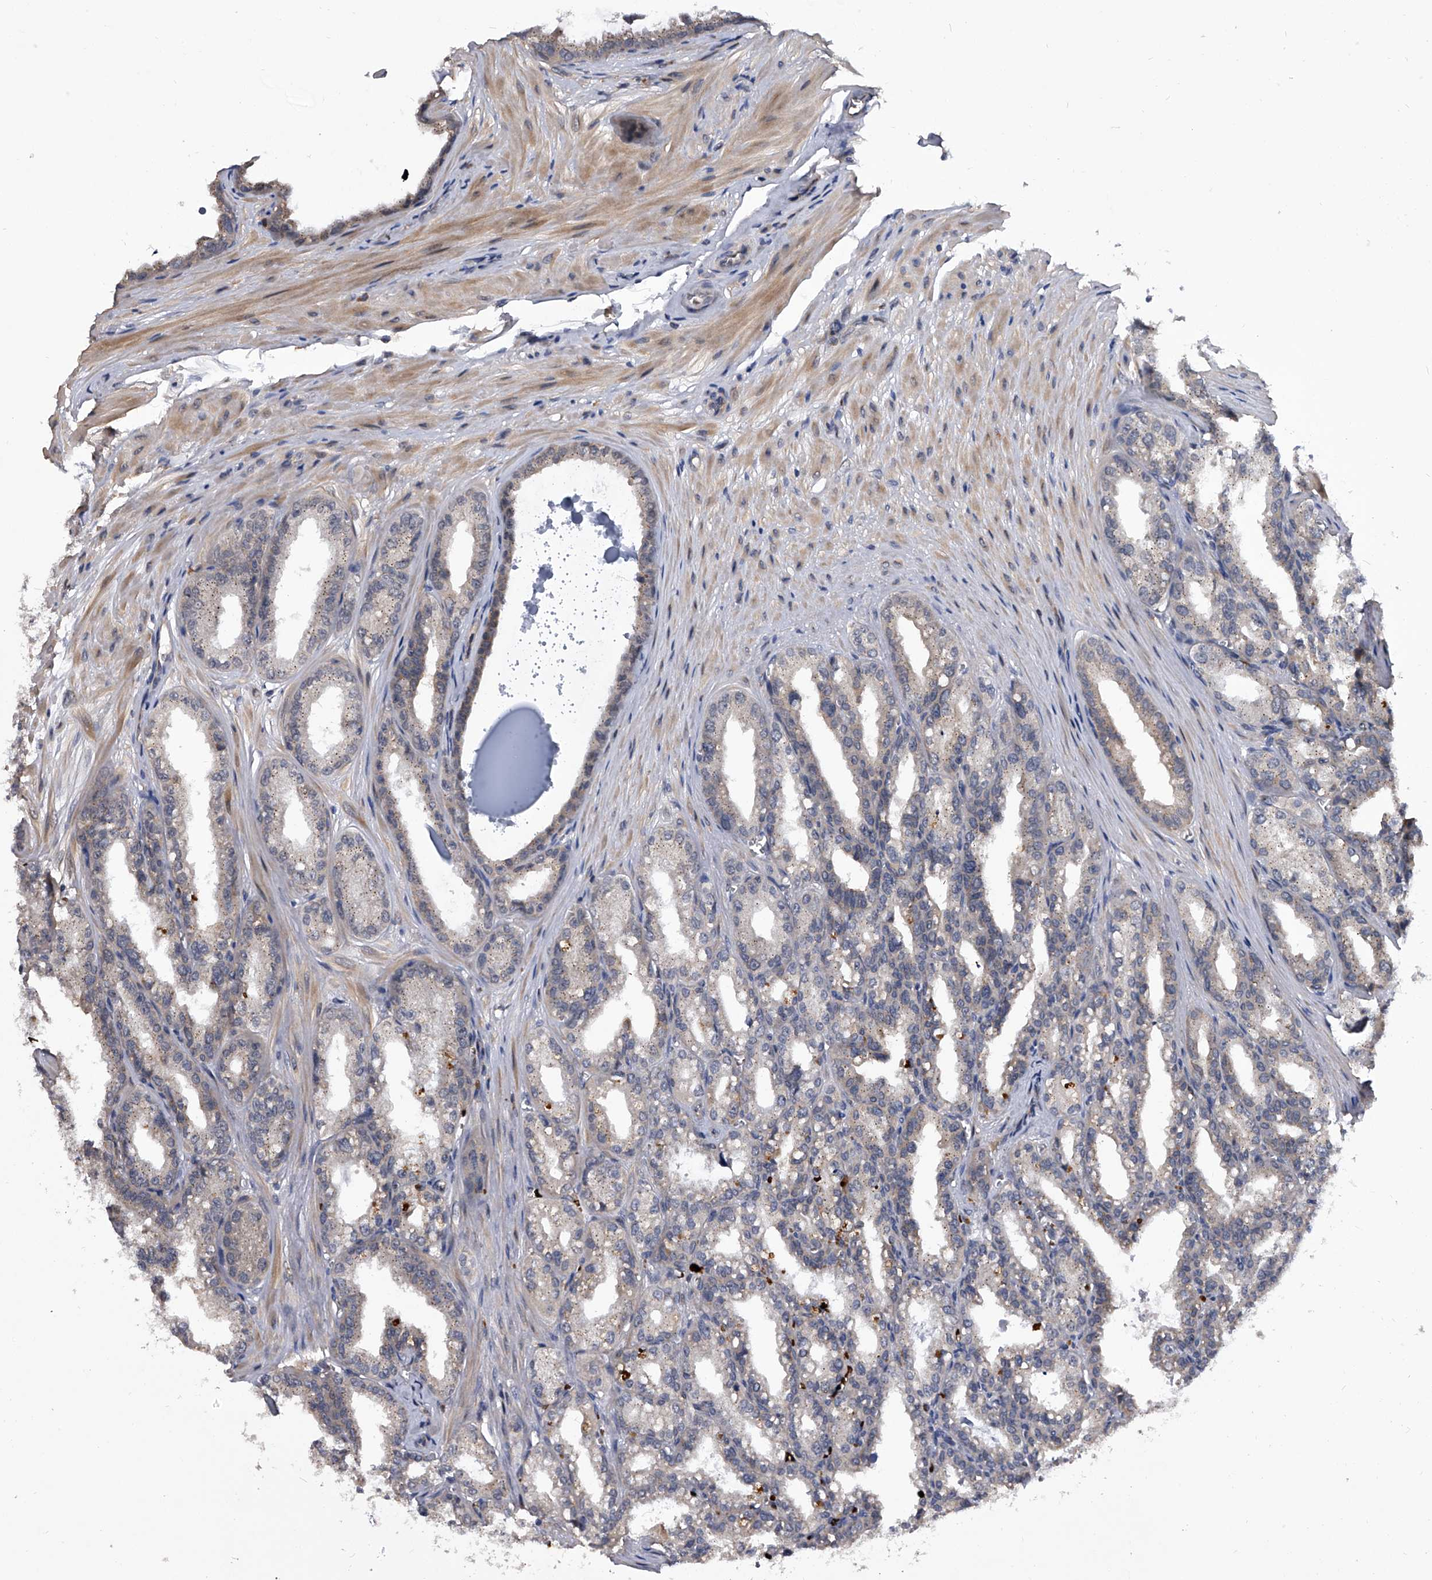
{"staining": {"intensity": "weak", "quantity": "<25%", "location": "cytoplasmic/membranous"}, "tissue": "seminal vesicle", "cell_type": "Glandular cells", "image_type": "normal", "snomed": [{"axis": "morphology", "description": "Normal tissue, NOS"}, {"axis": "topography", "description": "Prostate"}, {"axis": "topography", "description": "Seminal veicle"}], "caption": "Protein analysis of normal seminal vesicle shows no significant staining in glandular cells. (DAB (3,3'-diaminobenzidine) IHC, high magnification).", "gene": "ZNF30", "patient": {"sex": "male", "age": 51}}